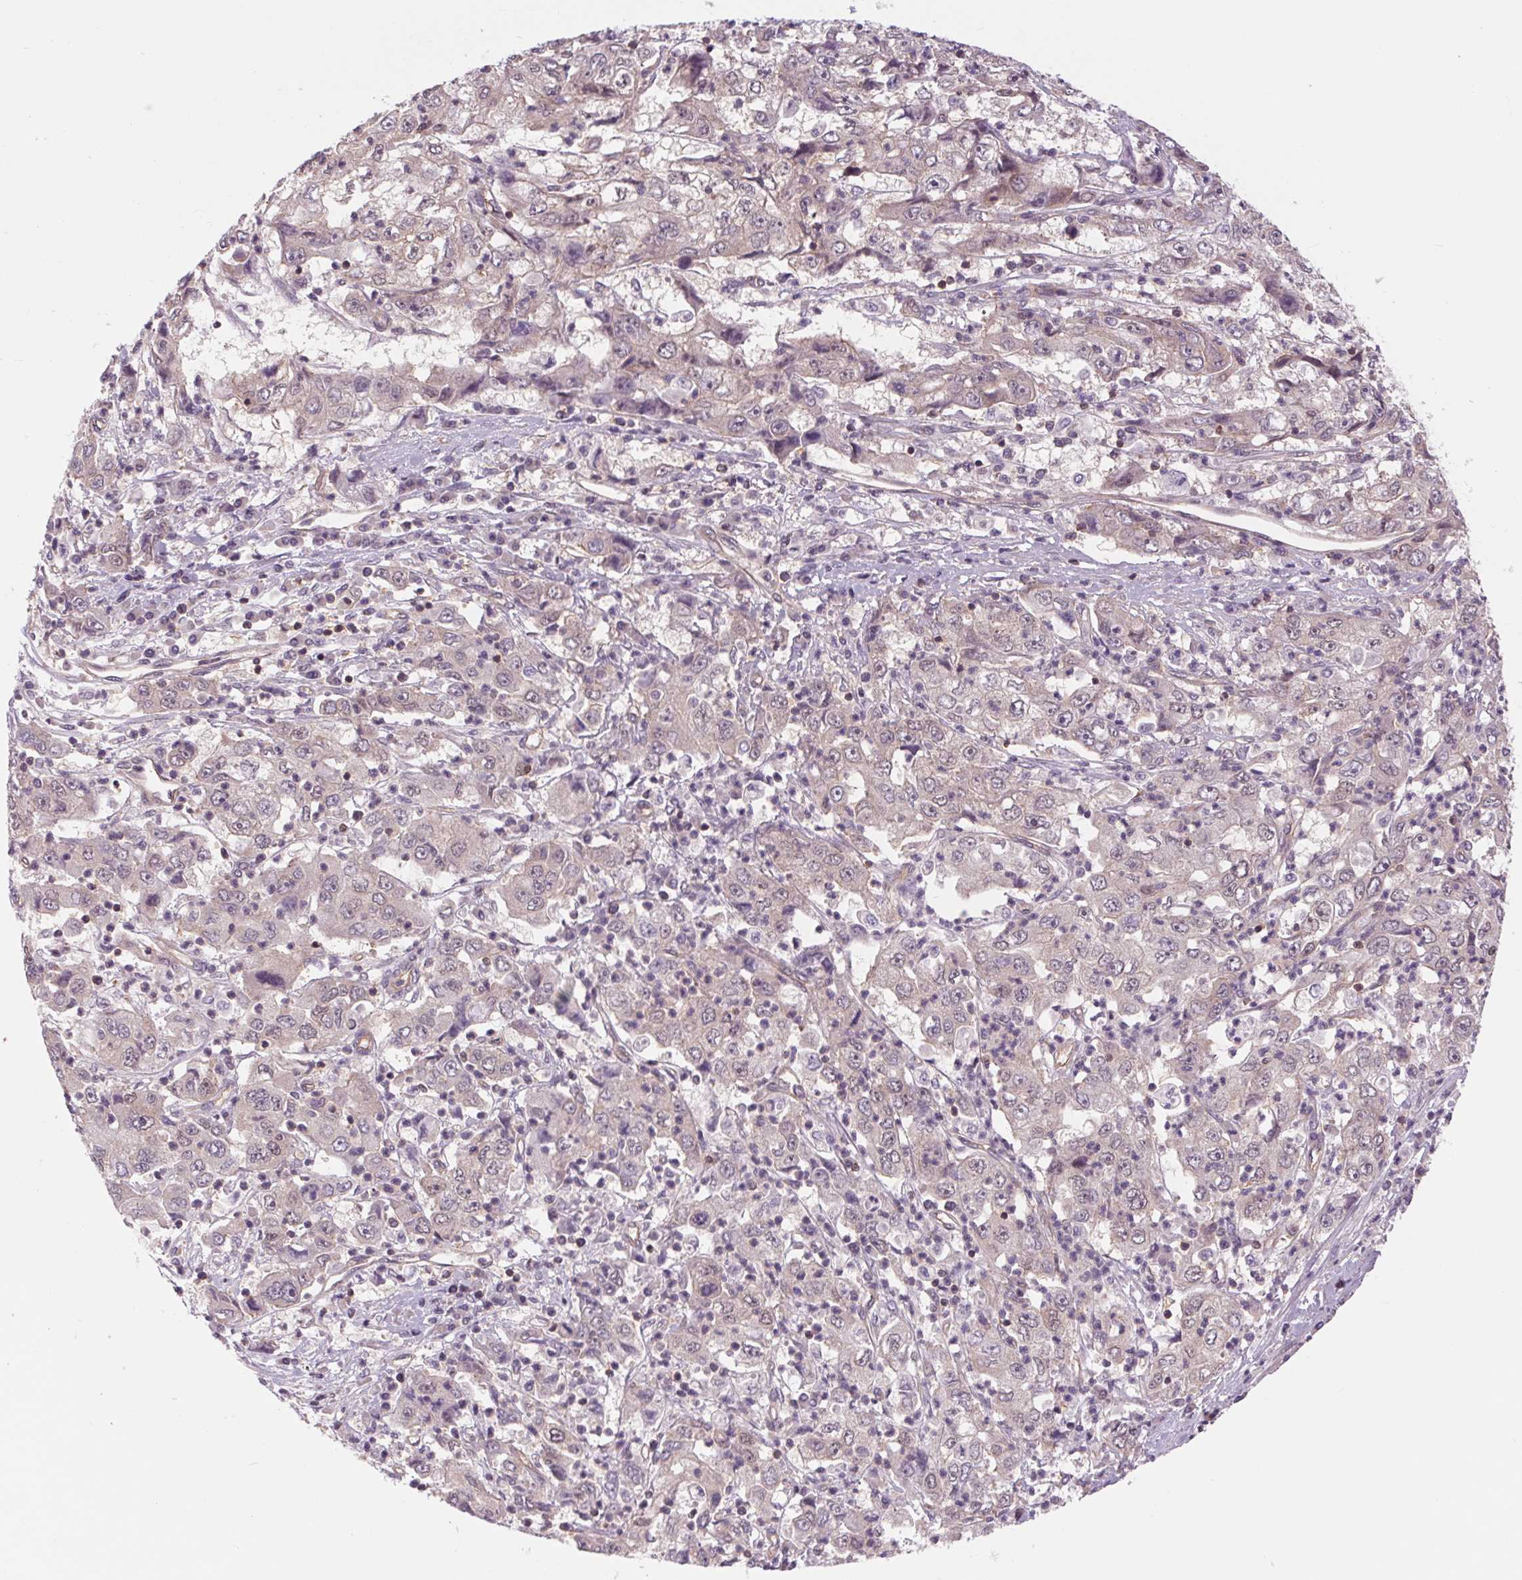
{"staining": {"intensity": "negative", "quantity": "none", "location": "none"}, "tissue": "cervical cancer", "cell_type": "Tumor cells", "image_type": "cancer", "snomed": [{"axis": "morphology", "description": "Squamous cell carcinoma, NOS"}, {"axis": "topography", "description": "Cervix"}], "caption": "This micrograph is of cervical squamous cell carcinoma stained with immunohistochemistry (IHC) to label a protein in brown with the nuclei are counter-stained blue. There is no expression in tumor cells. (IHC, brightfield microscopy, high magnification).", "gene": "SH3RF2", "patient": {"sex": "female", "age": 36}}